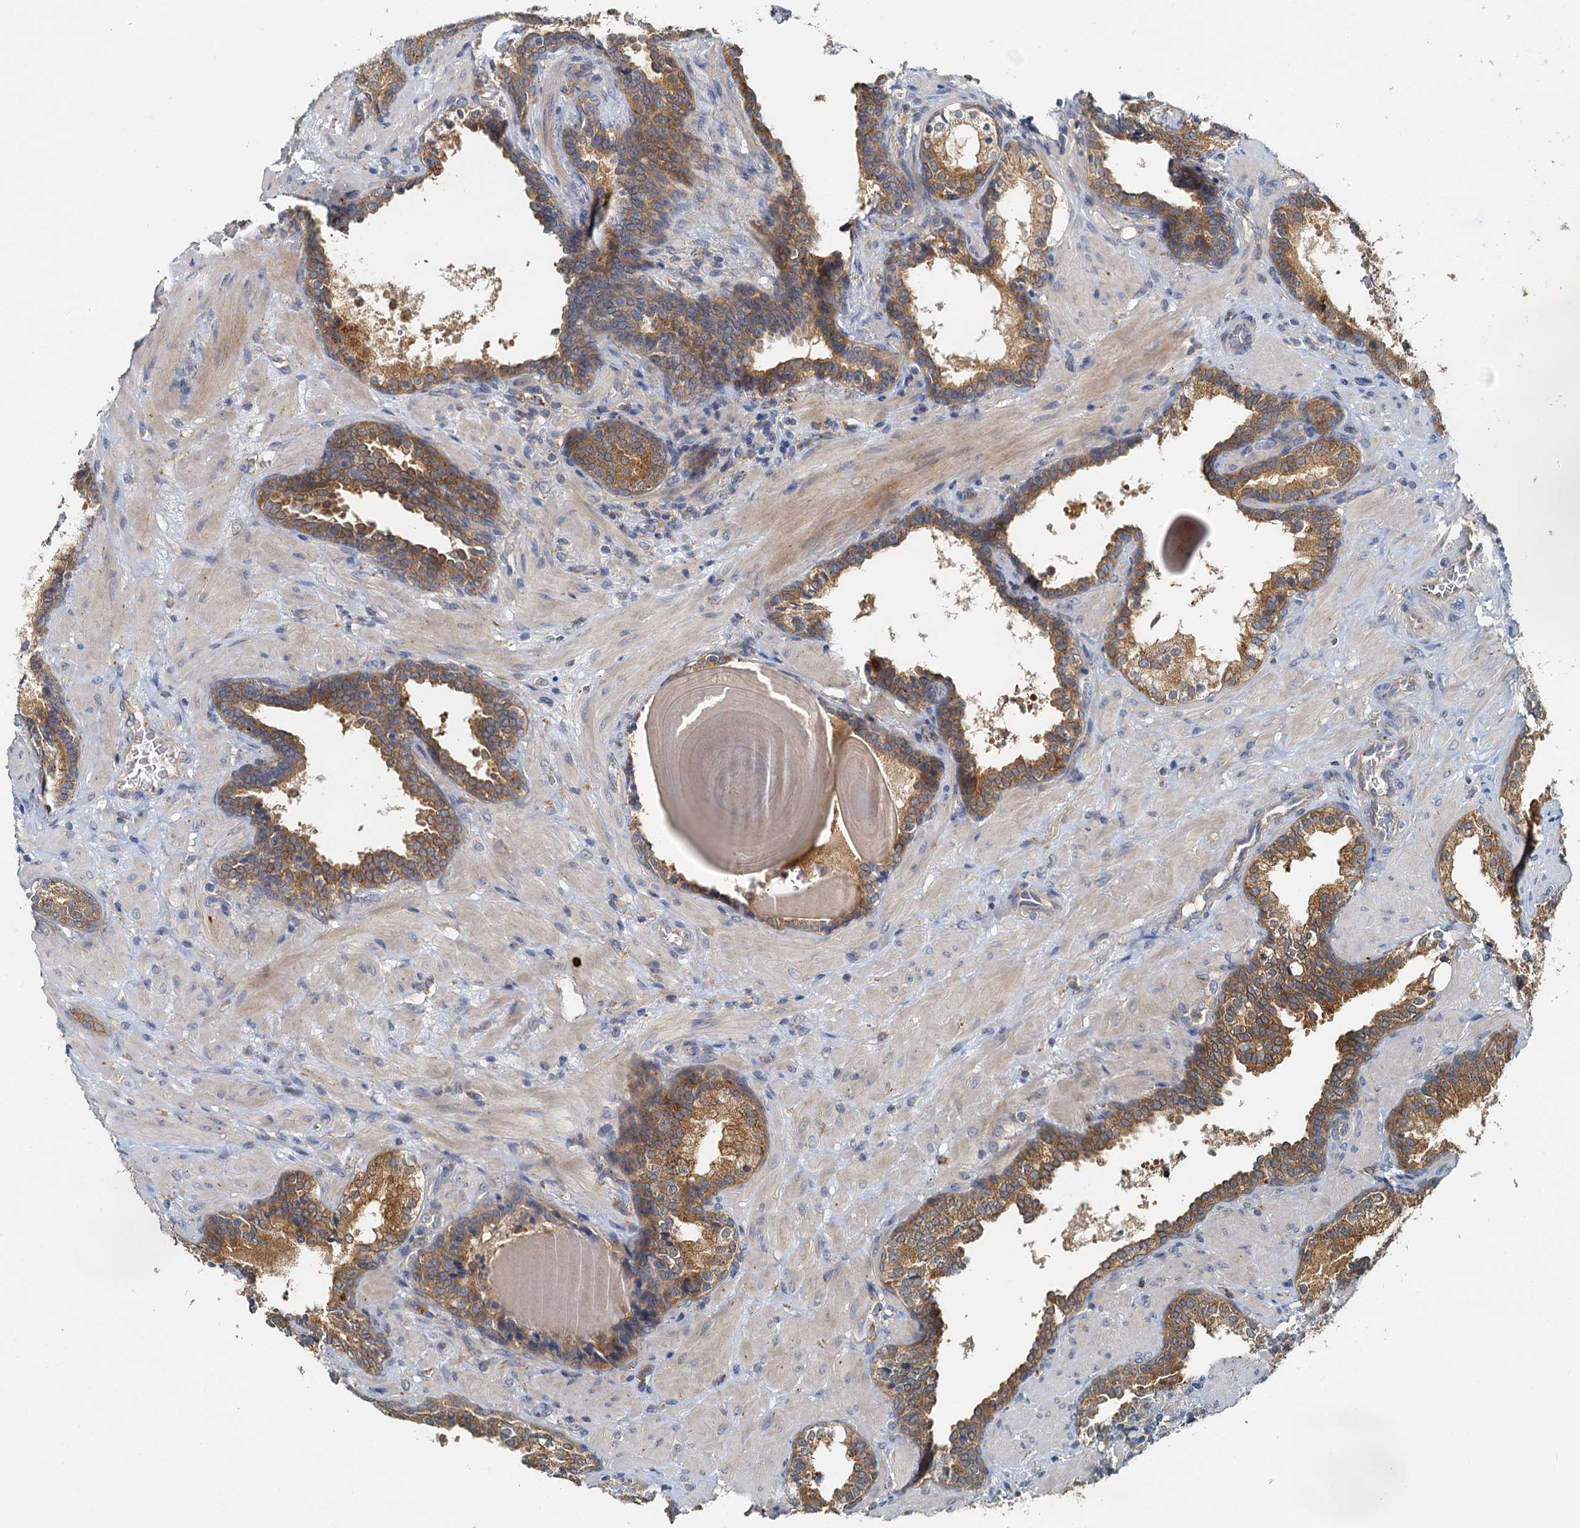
{"staining": {"intensity": "moderate", "quantity": ">75%", "location": "cytoplasmic/membranous"}, "tissue": "prostate cancer", "cell_type": "Tumor cells", "image_type": "cancer", "snomed": [{"axis": "morphology", "description": "Adenocarcinoma, Low grade"}, {"axis": "topography", "description": "Prostate"}], "caption": "Immunohistochemistry image of human prostate cancer (adenocarcinoma (low-grade)) stained for a protein (brown), which demonstrates medium levels of moderate cytoplasmic/membranous expression in approximately >75% of tumor cells.", "gene": "TOLLIP", "patient": {"sex": "male", "age": 60}}